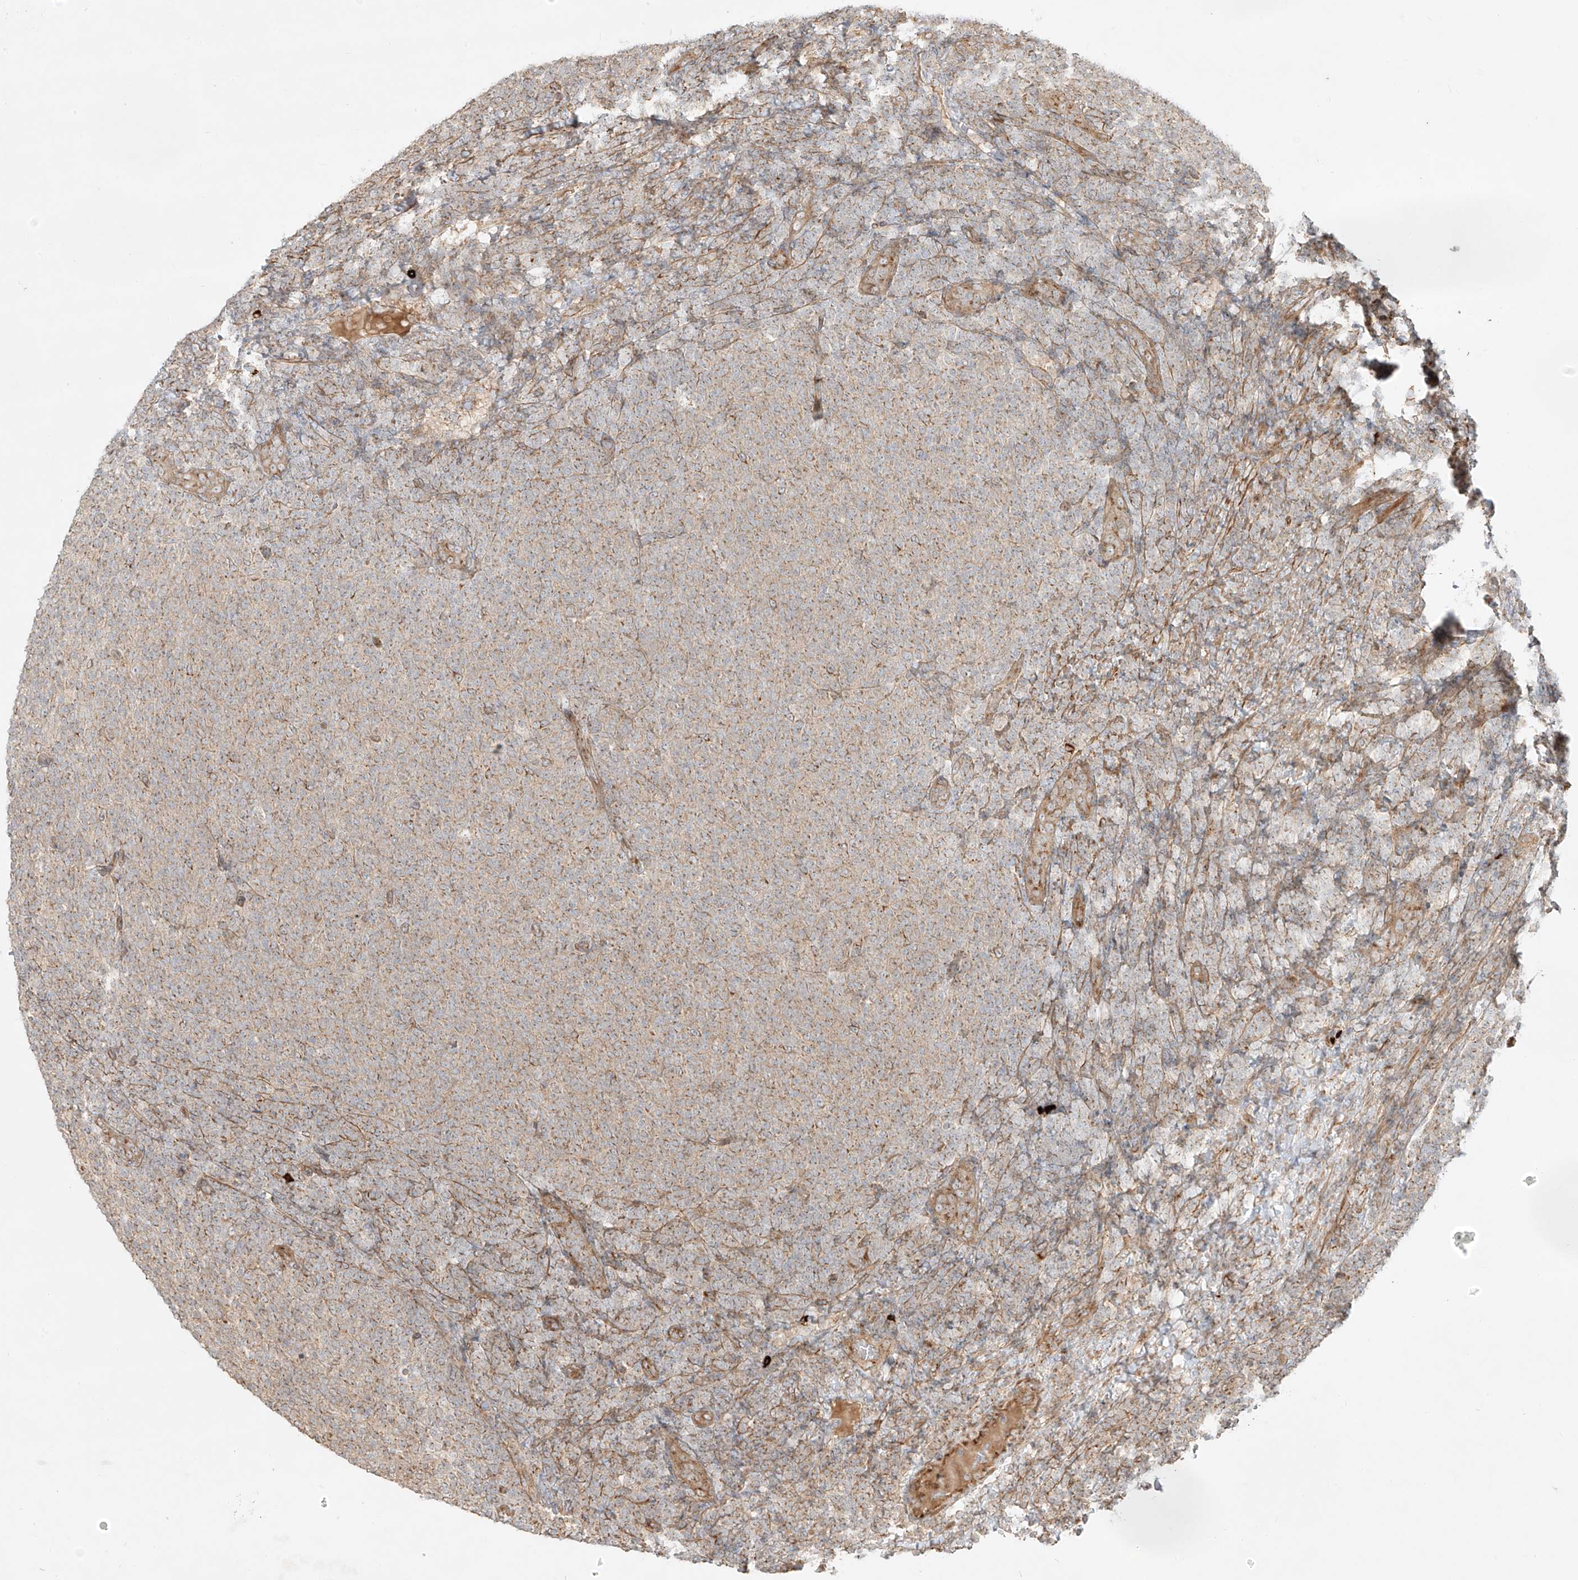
{"staining": {"intensity": "weak", "quantity": ">75%", "location": "cytoplasmic/membranous"}, "tissue": "lymphoma", "cell_type": "Tumor cells", "image_type": "cancer", "snomed": [{"axis": "morphology", "description": "Malignant lymphoma, non-Hodgkin's type, Low grade"}, {"axis": "topography", "description": "Lymph node"}], "caption": "Protein positivity by IHC displays weak cytoplasmic/membranous staining in approximately >75% of tumor cells in malignant lymphoma, non-Hodgkin's type (low-grade).", "gene": "ZNF287", "patient": {"sex": "male", "age": 66}}